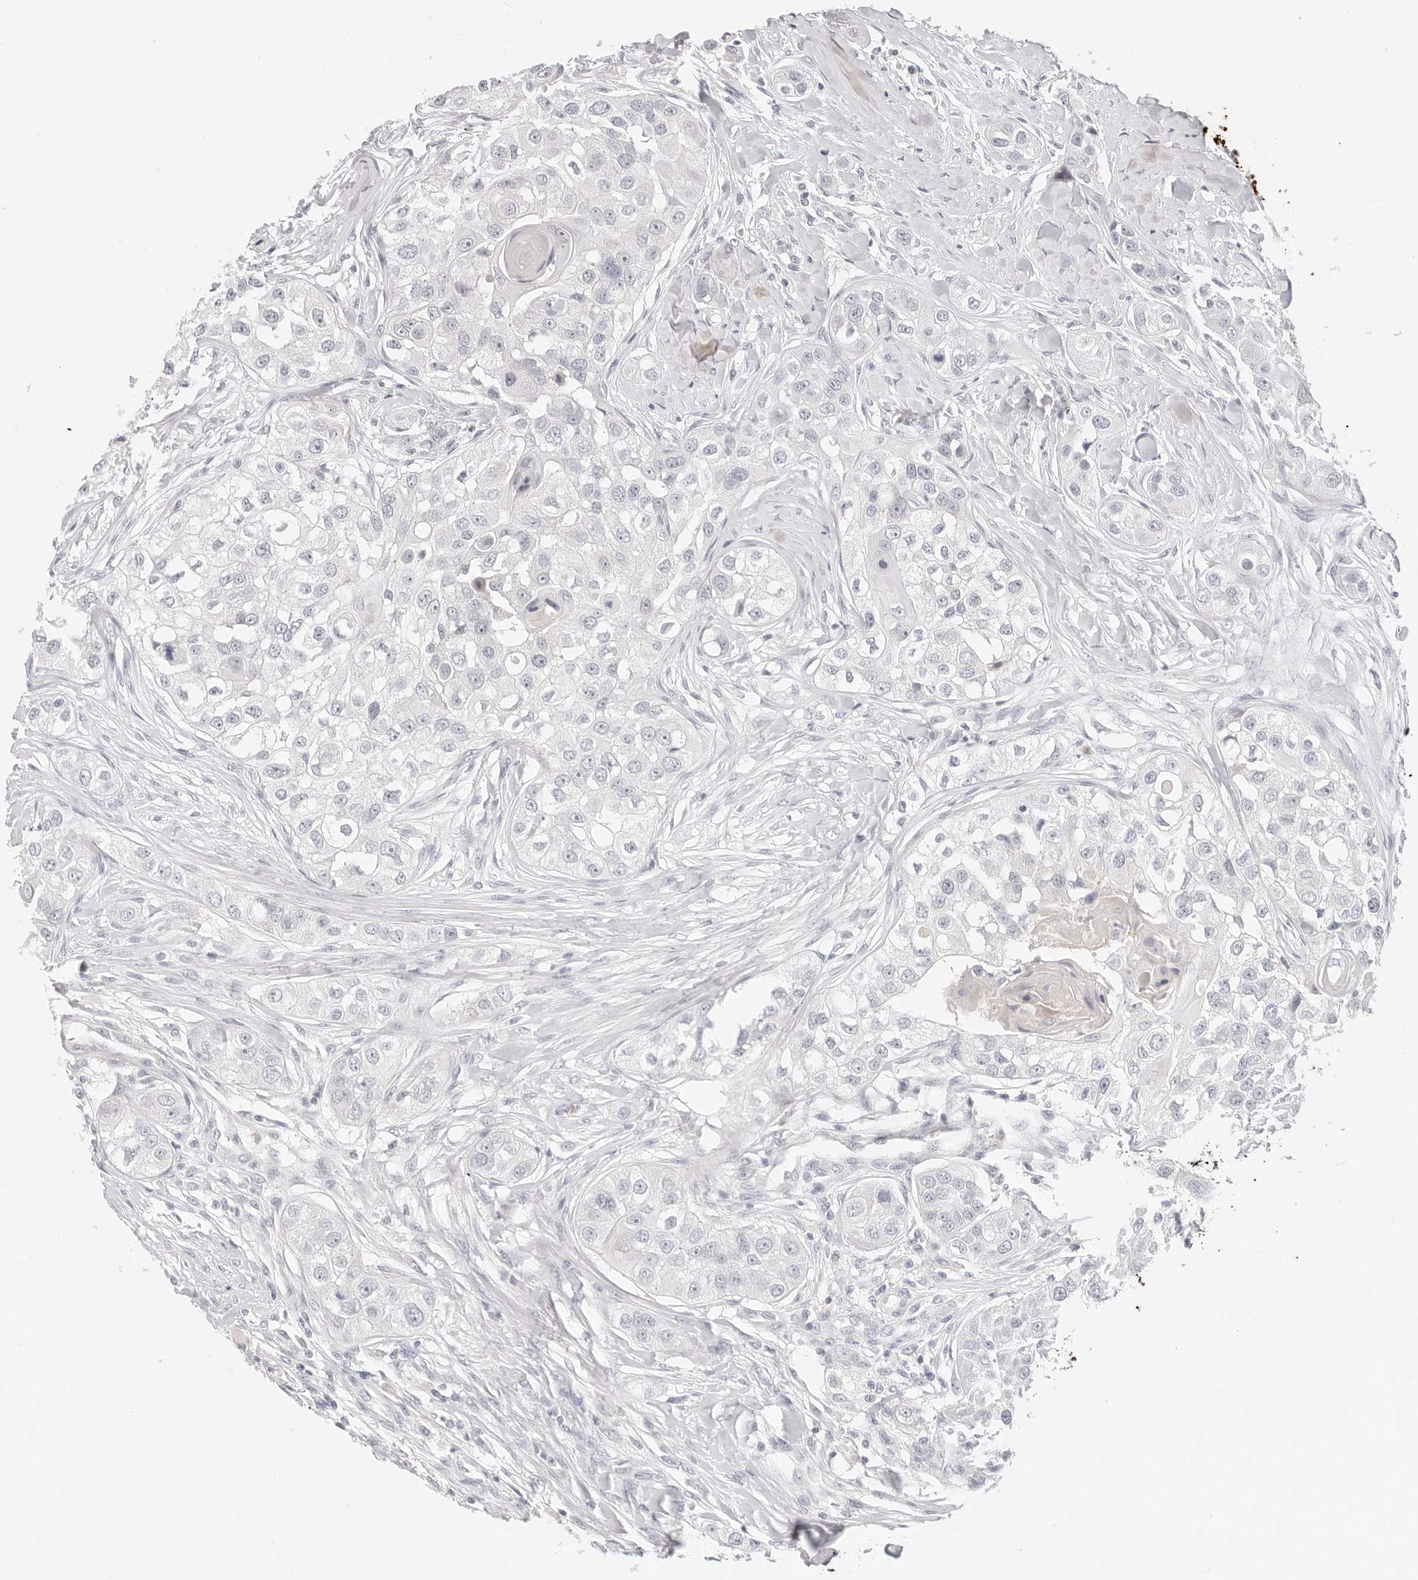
{"staining": {"intensity": "negative", "quantity": "none", "location": "none"}, "tissue": "head and neck cancer", "cell_type": "Tumor cells", "image_type": "cancer", "snomed": [{"axis": "morphology", "description": "Normal tissue, NOS"}, {"axis": "morphology", "description": "Squamous cell carcinoma, NOS"}, {"axis": "topography", "description": "Skeletal muscle"}, {"axis": "topography", "description": "Head-Neck"}], "caption": "Immunohistochemistry (IHC) of human head and neck squamous cell carcinoma displays no expression in tumor cells.", "gene": "ASCL1", "patient": {"sex": "male", "age": 51}}